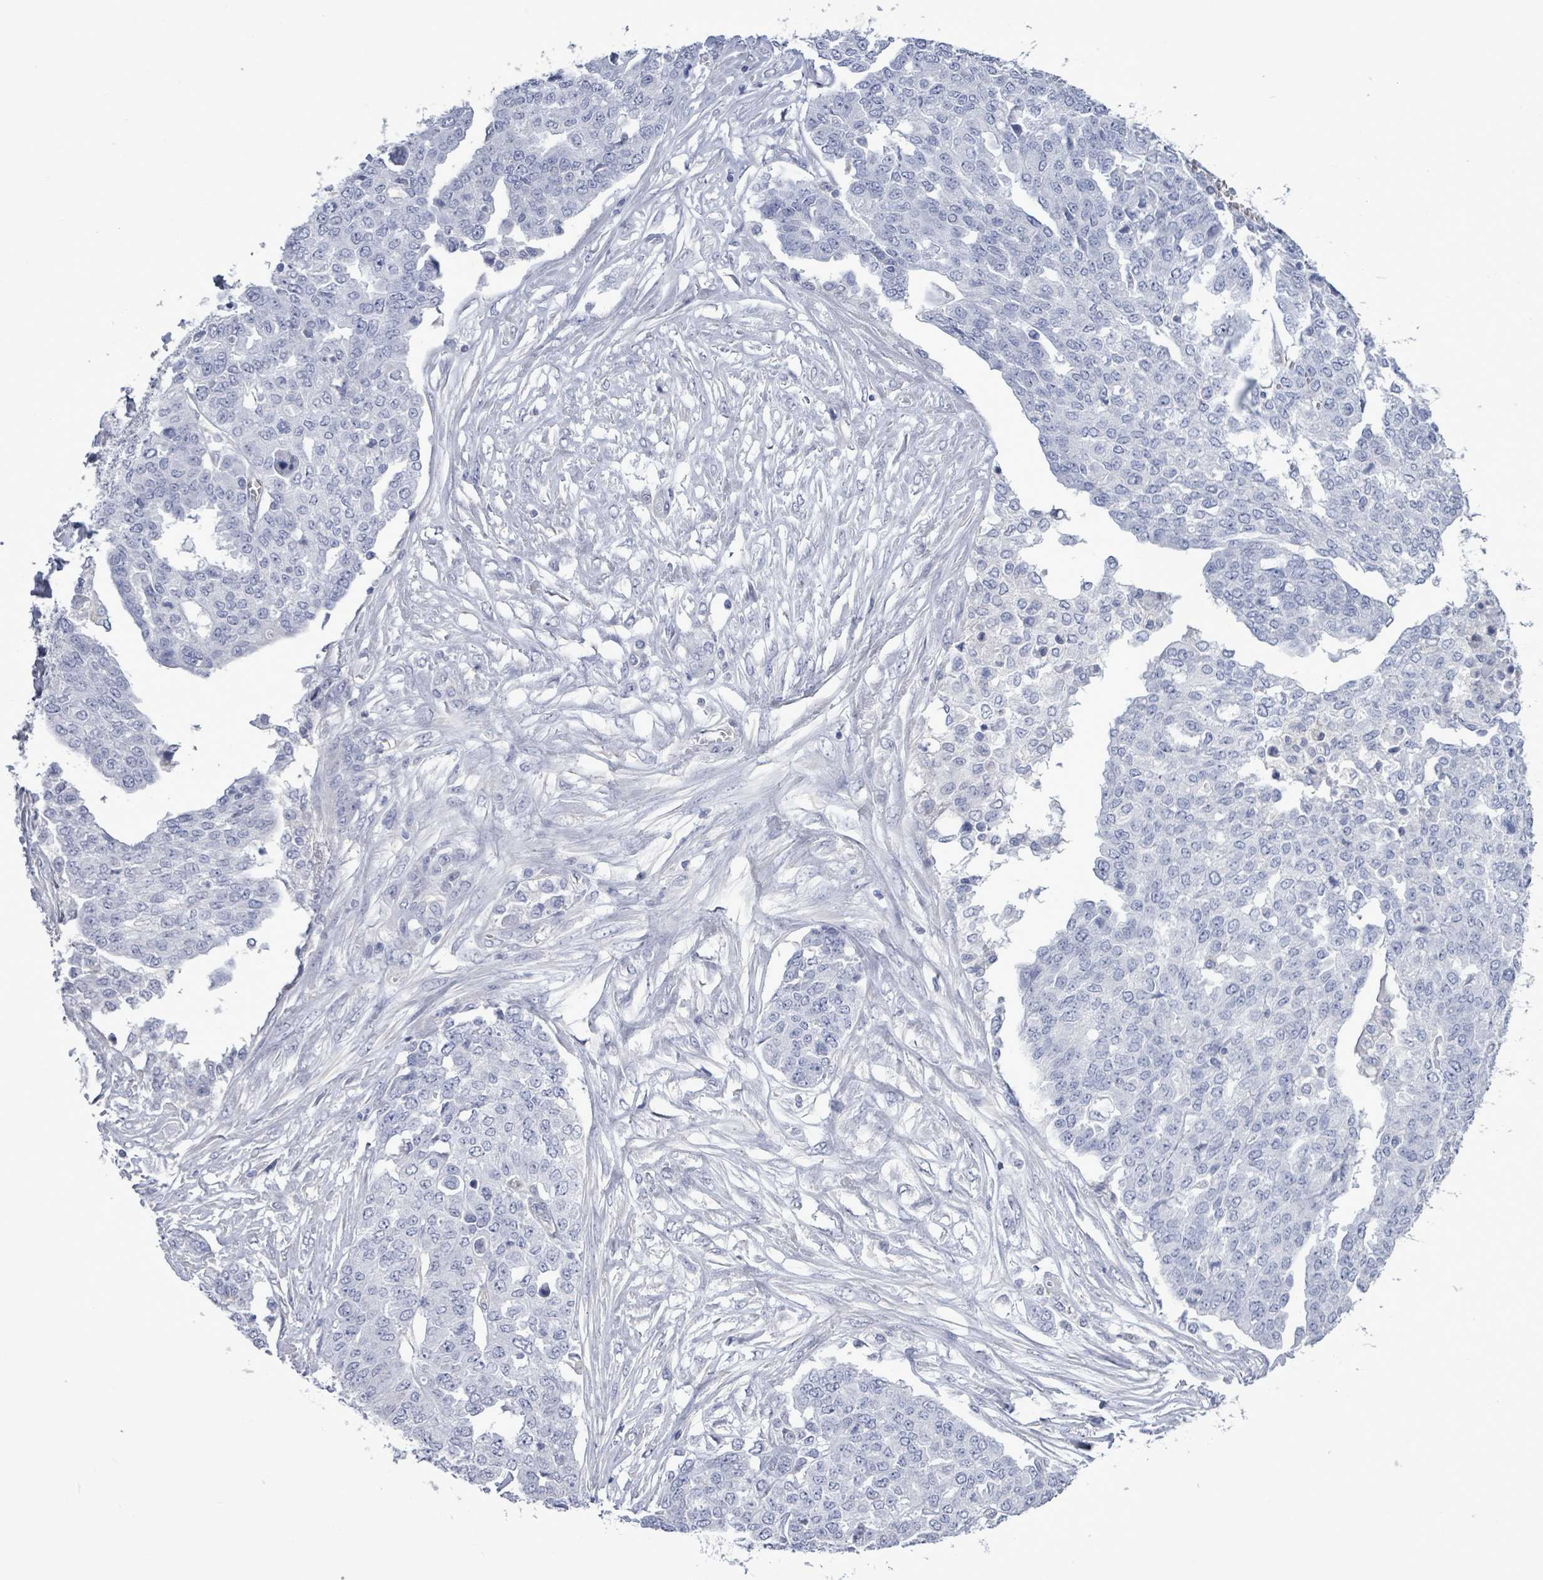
{"staining": {"intensity": "negative", "quantity": "none", "location": "none"}, "tissue": "ovarian cancer", "cell_type": "Tumor cells", "image_type": "cancer", "snomed": [{"axis": "morphology", "description": "Cystadenocarcinoma, serous, NOS"}, {"axis": "topography", "description": "Soft tissue"}, {"axis": "topography", "description": "Ovary"}], "caption": "Image shows no significant protein staining in tumor cells of ovarian cancer.", "gene": "CT45A5", "patient": {"sex": "female", "age": 57}}